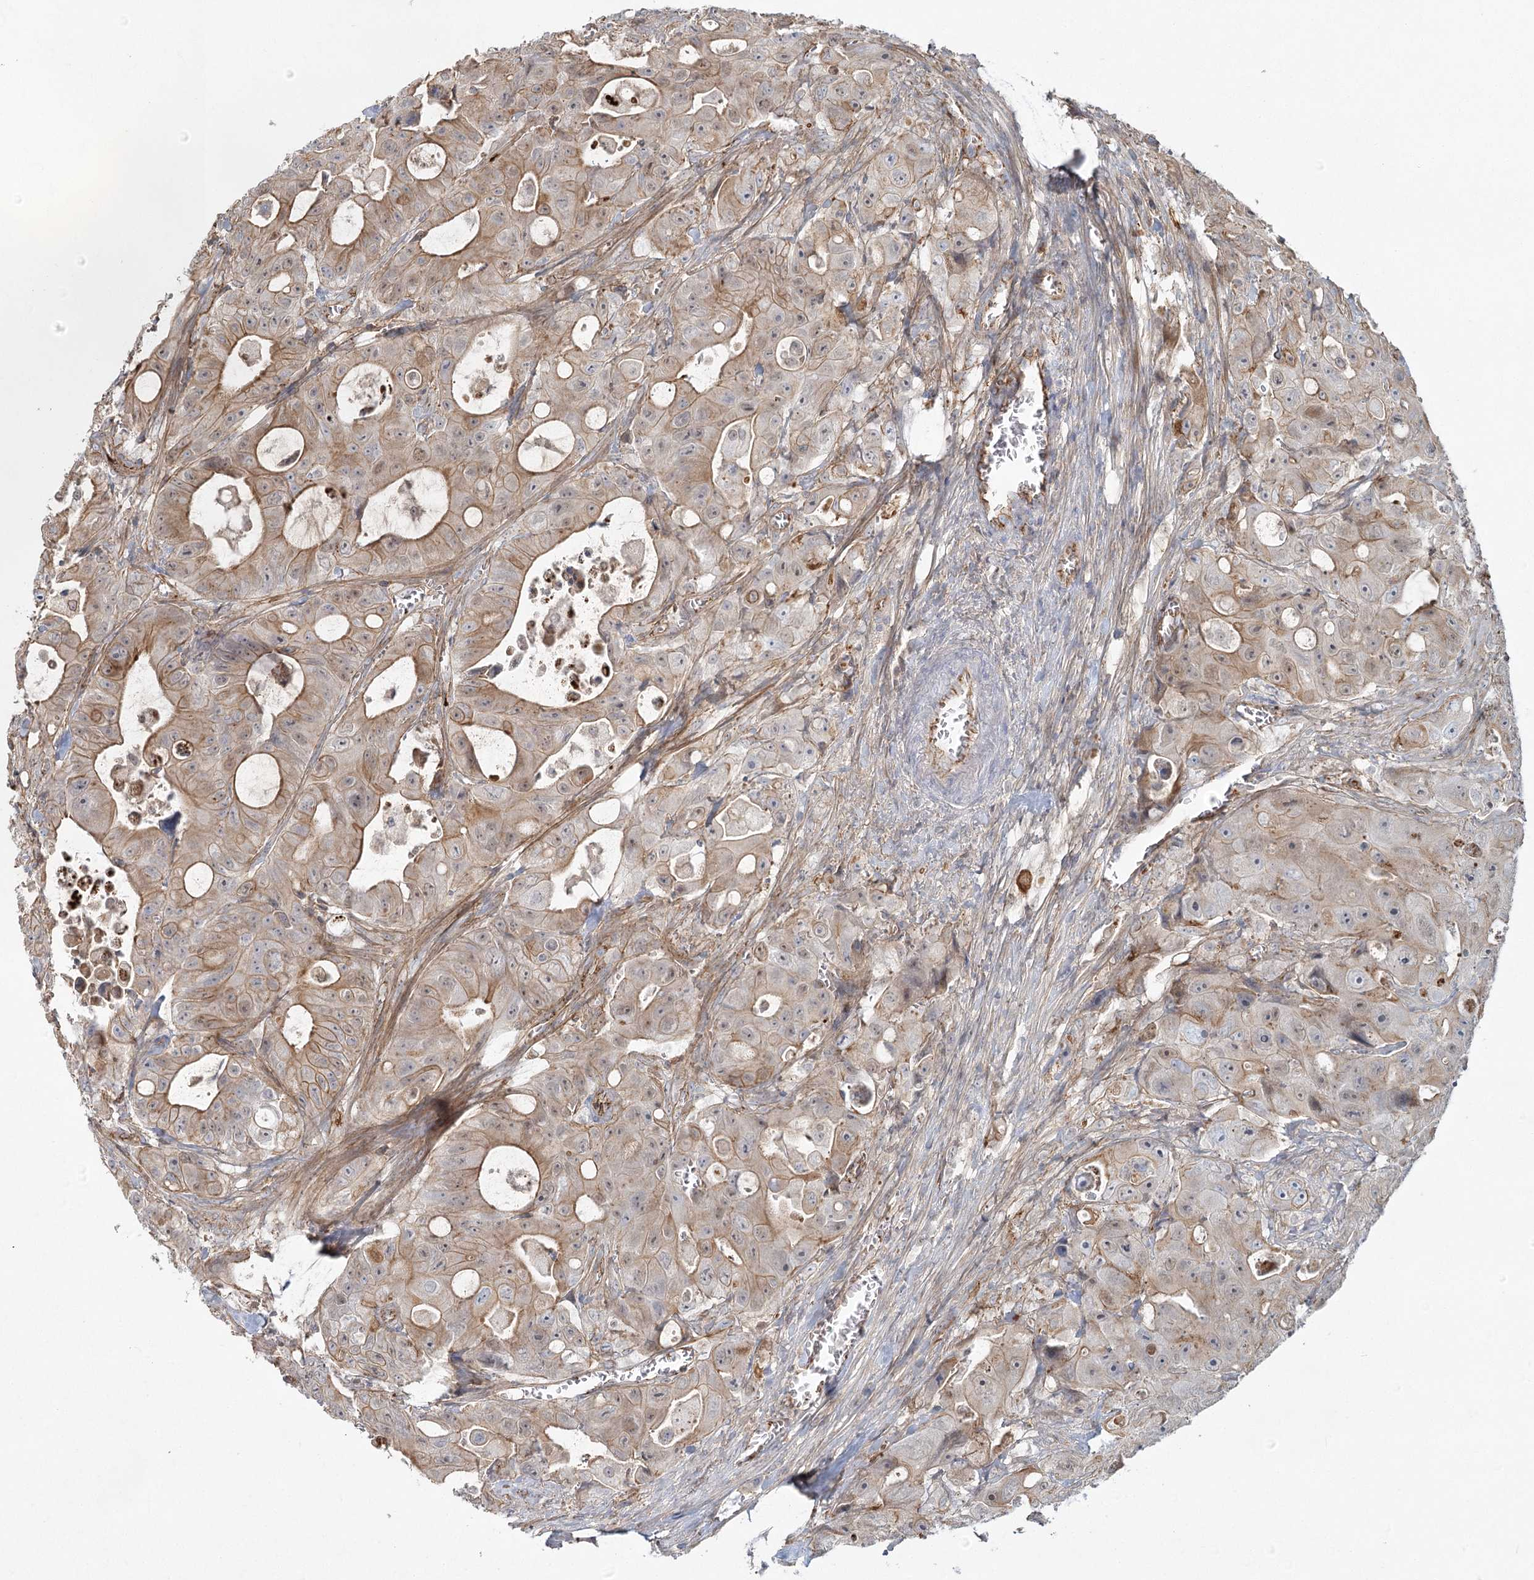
{"staining": {"intensity": "moderate", "quantity": "25%-75%", "location": "cytoplasmic/membranous"}, "tissue": "colorectal cancer", "cell_type": "Tumor cells", "image_type": "cancer", "snomed": [{"axis": "morphology", "description": "Adenocarcinoma, NOS"}, {"axis": "topography", "description": "Colon"}], "caption": "About 25%-75% of tumor cells in colorectal cancer demonstrate moderate cytoplasmic/membranous protein expression as visualized by brown immunohistochemical staining.", "gene": "KBTBD4", "patient": {"sex": "female", "age": 46}}